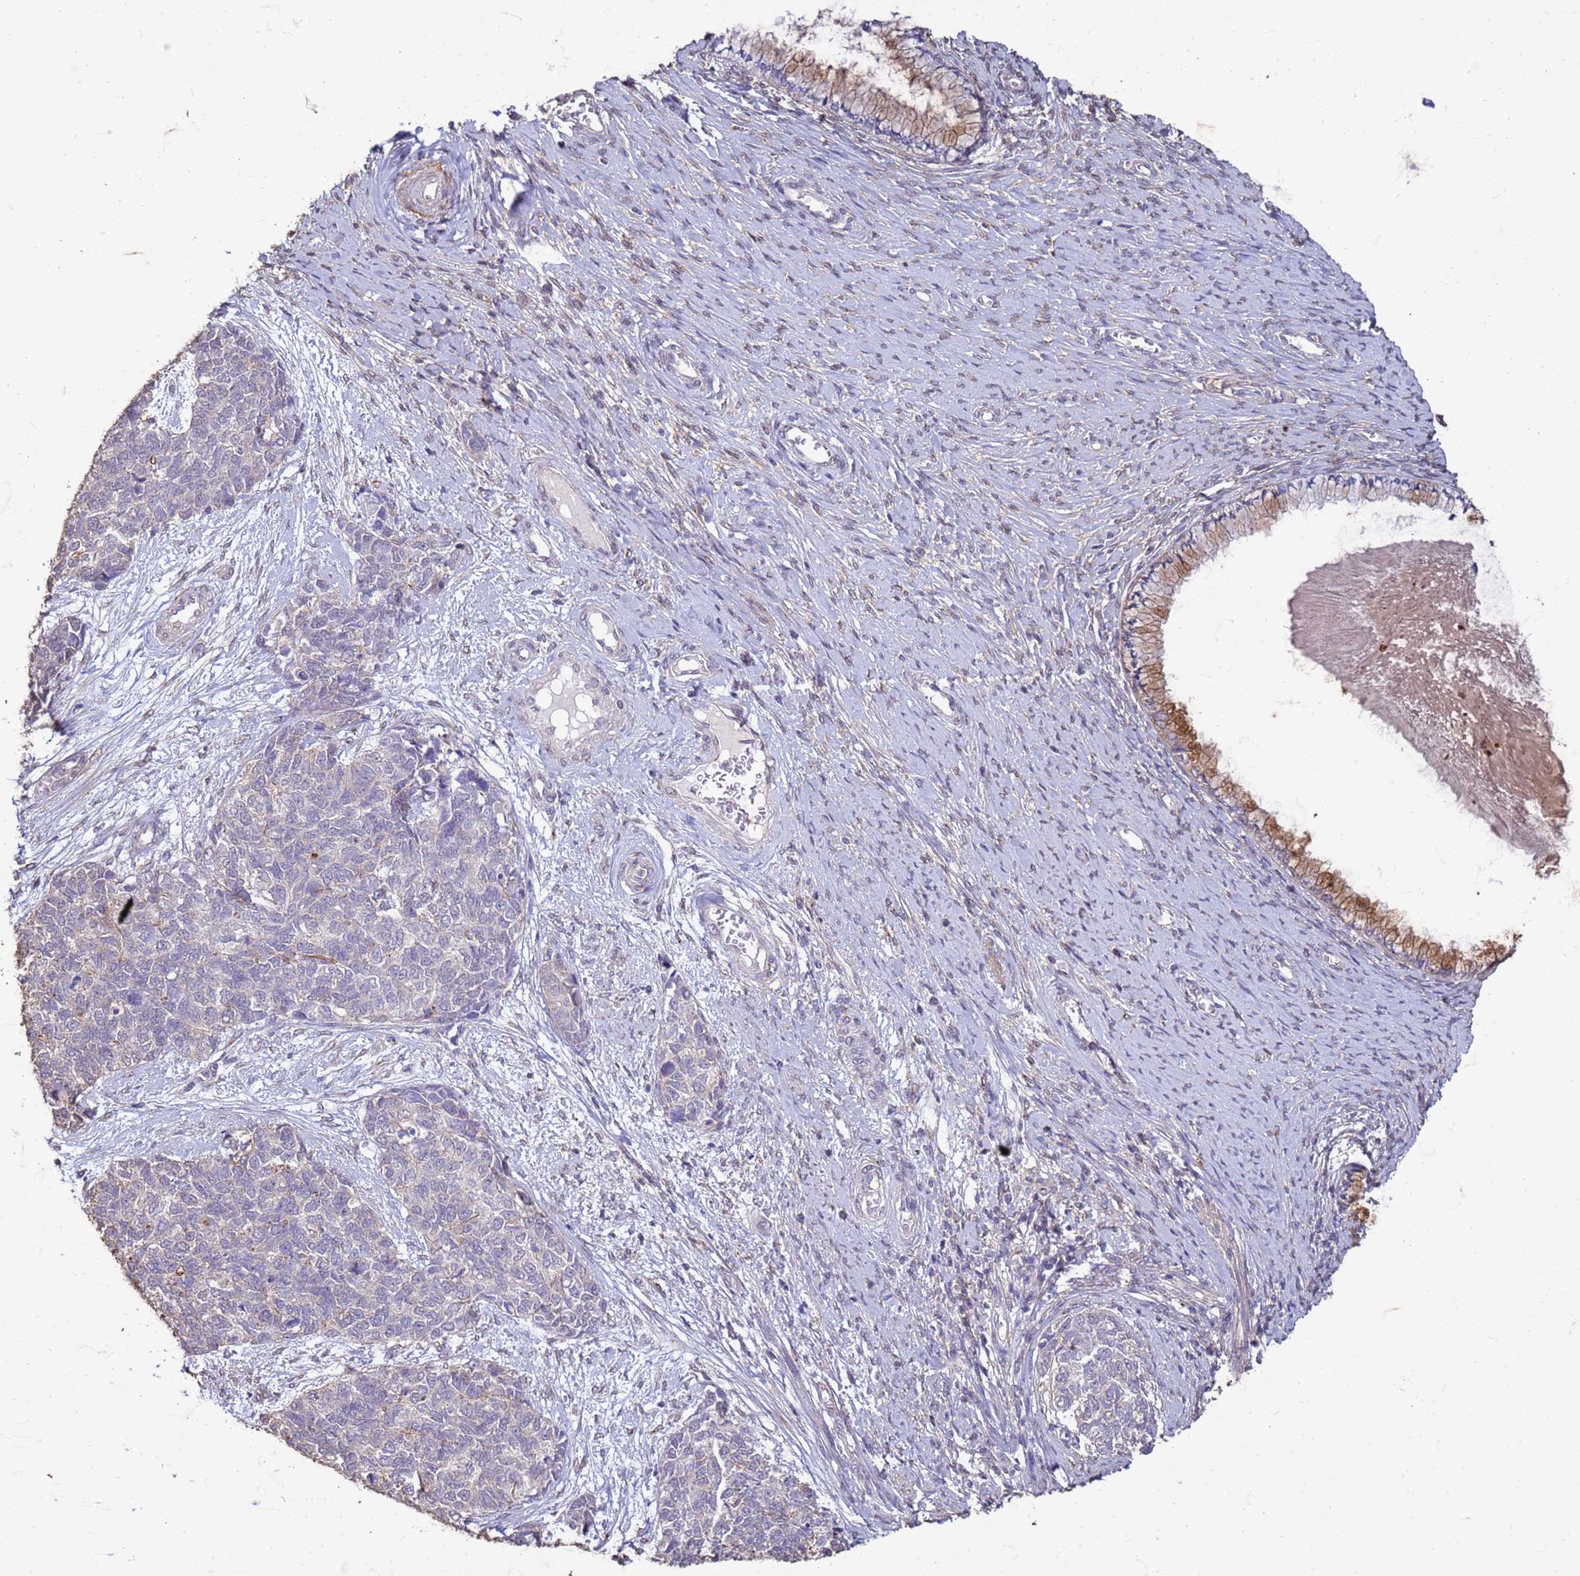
{"staining": {"intensity": "negative", "quantity": "none", "location": "none"}, "tissue": "cervical cancer", "cell_type": "Tumor cells", "image_type": "cancer", "snomed": [{"axis": "morphology", "description": "Squamous cell carcinoma, NOS"}, {"axis": "topography", "description": "Cervix"}], "caption": "Squamous cell carcinoma (cervical) stained for a protein using immunohistochemistry (IHC) demonstrates no positivity tumor cells.", "gene": "SLC25A15", "patient": {"sex": "female", "age": 63}}